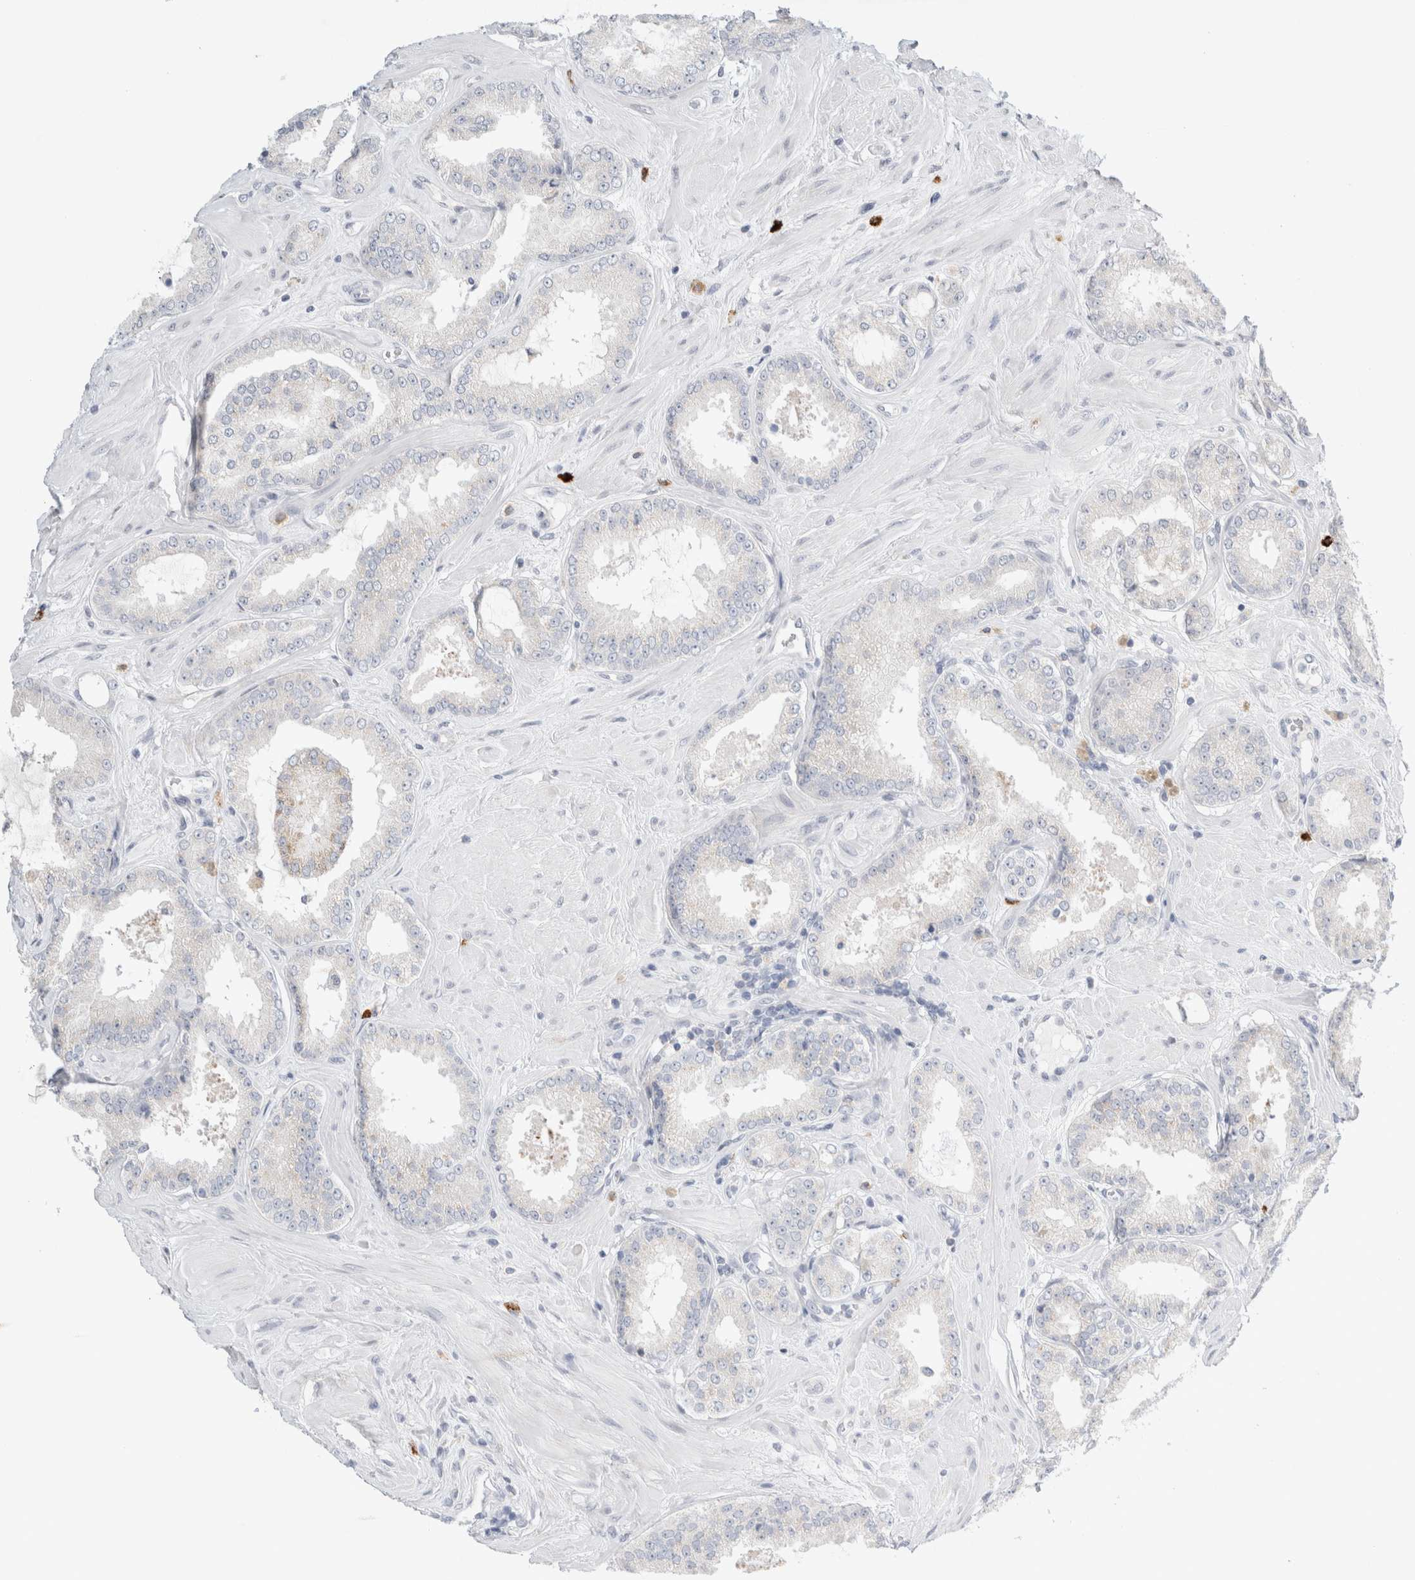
{"staining": {"intensity": "negative", "quantity": "none", "location": "none"}, "tissue": "prostate cancer", "cell_type": "Tumor cells", "image_type": "cancer", "snomed": [{"axis": "morphology", "description": "Adenocarcinoma, Low grade"}, {"axis": "topography", "description": "Prostate"}], "caption": "High power microscopy image of an immunohistochemistry (IHC) micrograph of prostate adenocarcinoma (low-grade), revealing no significant expression in tumor cells.", "gene": "SLC22A12", "patient": {"sex": "male", "age": 62}}